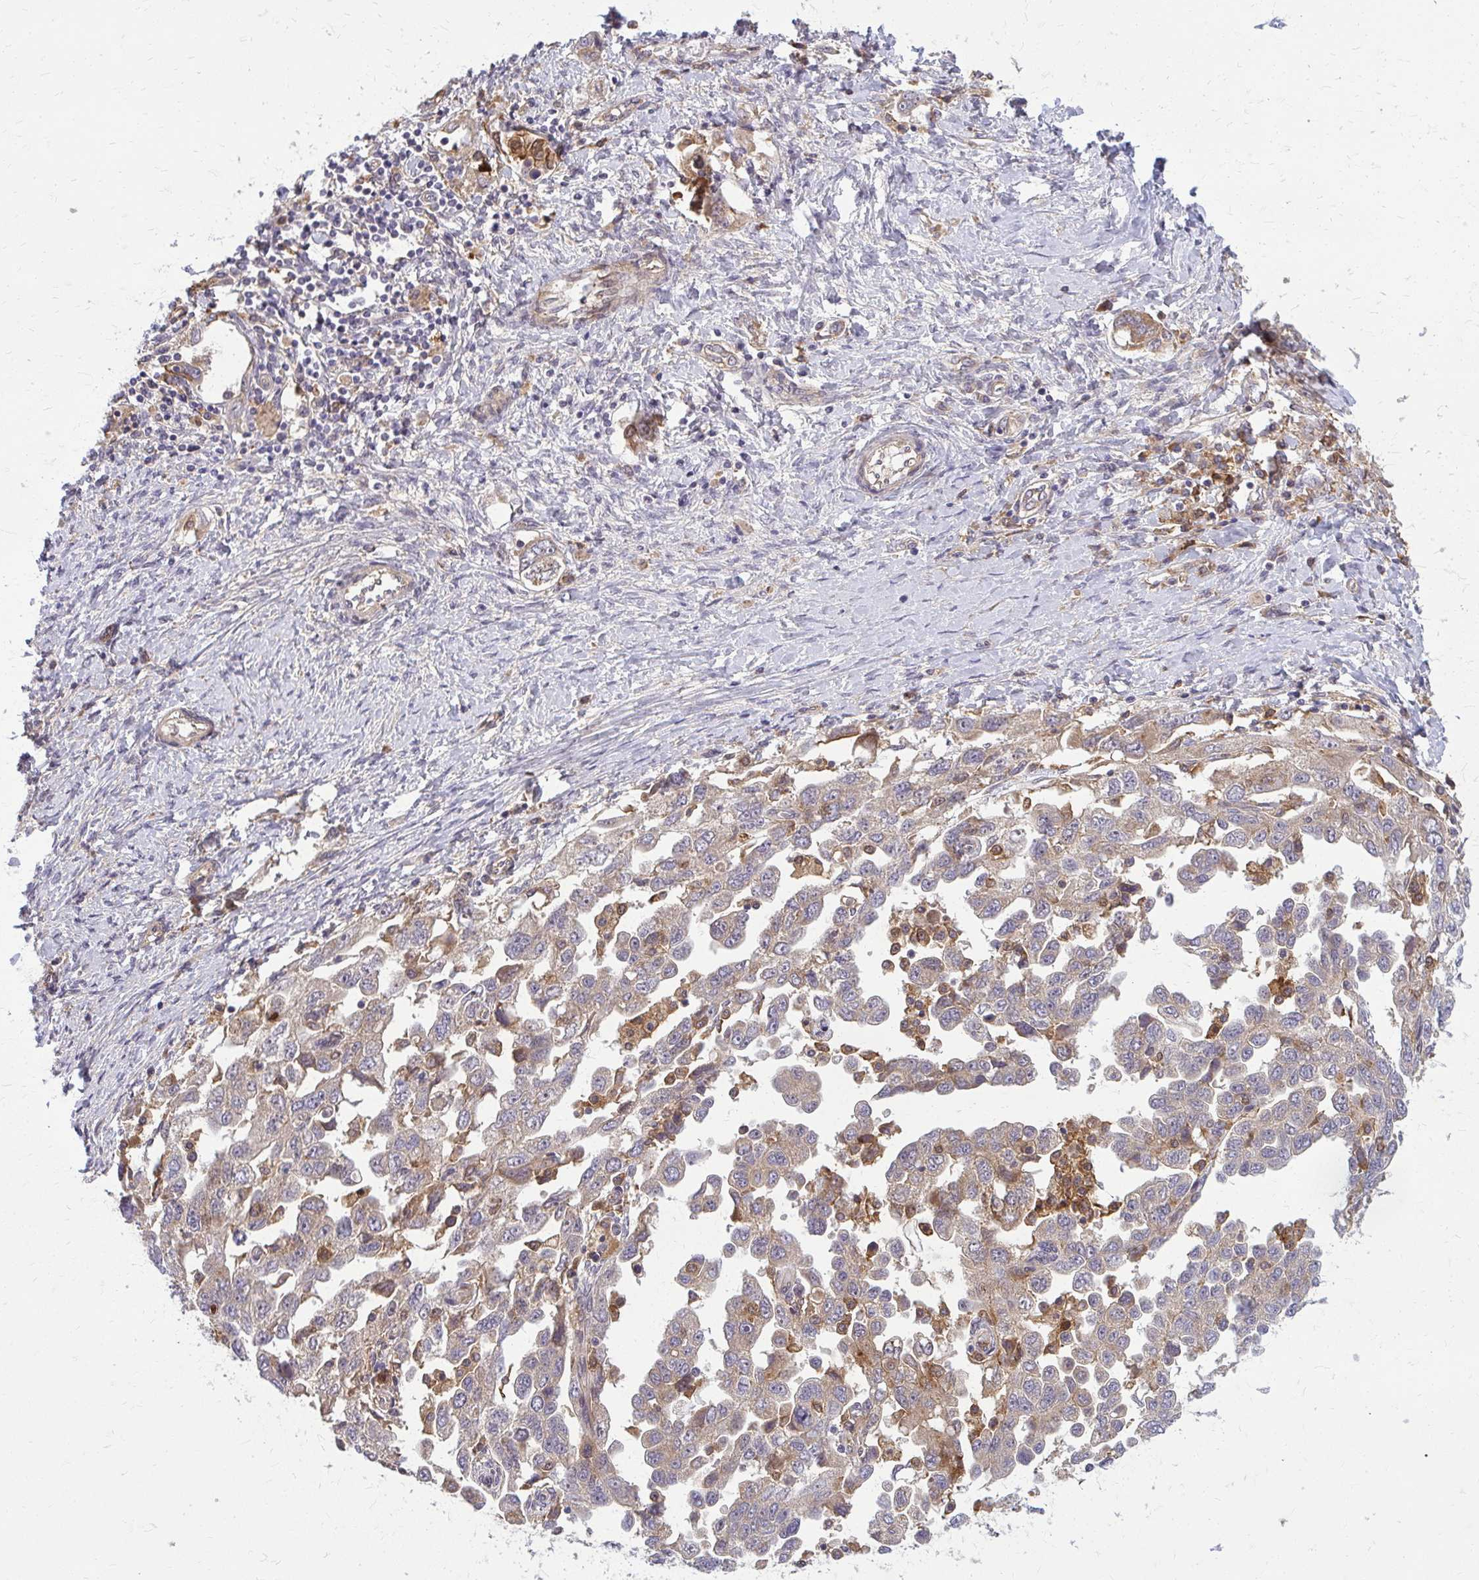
{"staining": {"intensity": "moderate", "quantity": "25%-75%", "location": "cytoplasmic/membranous"}, "tissue": "ovarian cancer", "cell_type": "Tumor cells", "image_type": "cancer", "snomed": [{"axis": "morphology", "description": "Carcinoma, NOS"}, {"axis": "morphology", "description": "Cystadenocarcinoma, serous, NOS"}, {"axis": "topography", "description": "Ovary"}], "caption": "Ovarian carcinoma stained with IHC reveals moderate cytoplasmic/membranous expression in about 25%-75% of tumor cells.", "gene": "OXNAD1", "patient": {"sex": "female", "age": 69}}